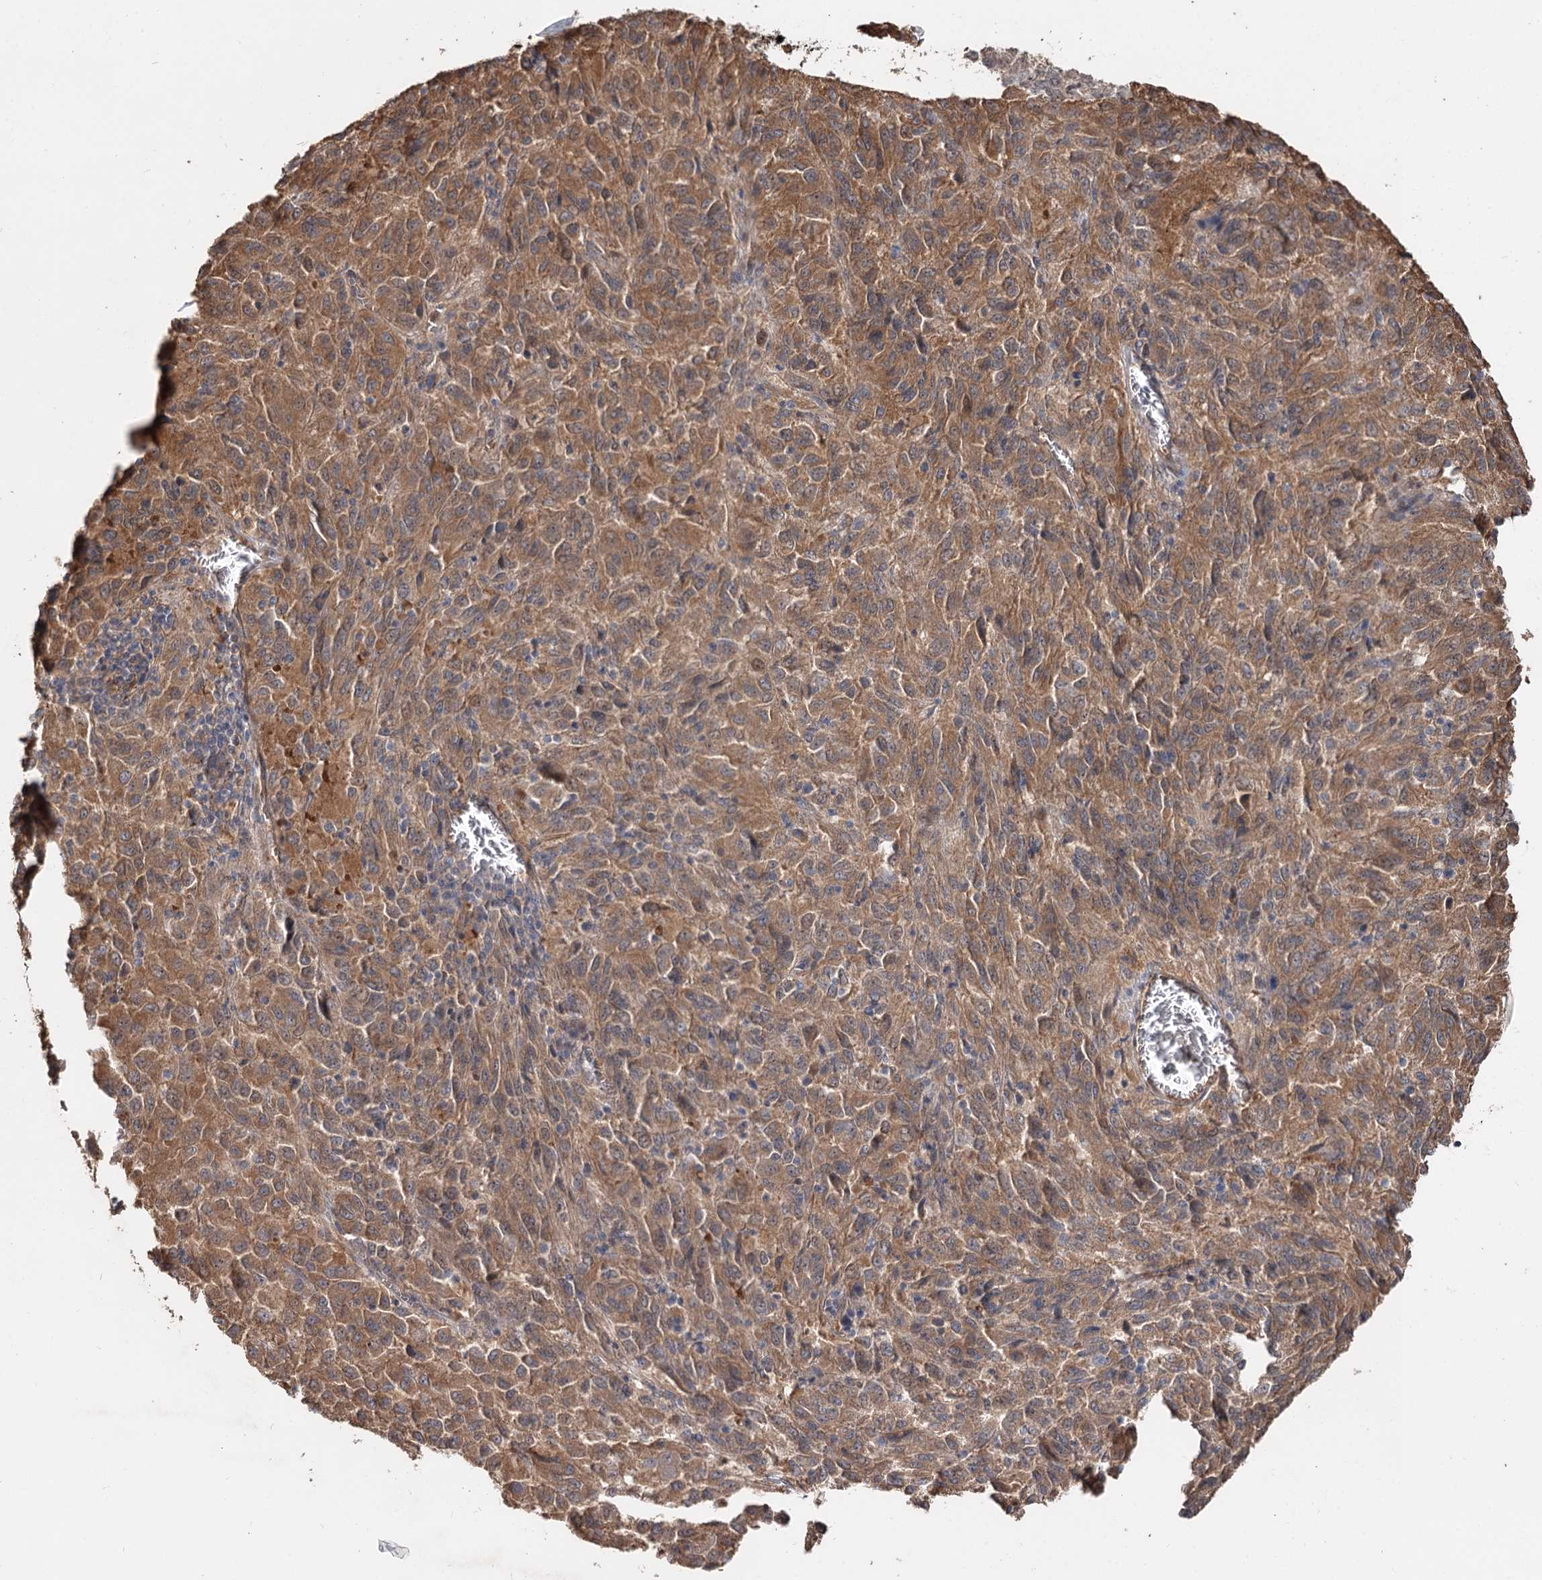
{"staining": {"intensity": "moderate", "quantity": ">75%", "location": "cytoplasmic/membranous"}, "tissue": "melanoma", "cell_type": "Tumor cells", "image_type": "cancer", "snomed": [{"axis": "morphology", "description": "Malignant melanoma, Metastatic site"}, {"axis": "topography", "description": "Lung"}], "caption": "Immunohistochemistry (IHC) histopathology image of neoplastic tissue: human melanoma stained using IHC exhibits medium levels of moderate protein expression localized specifically in the cytoplasmic/membranous of tumor cells, appearing as a cytoplasmic/membranous brown color.", "gene": "SPART", "patient": {"sex": "male", "age": 64}}